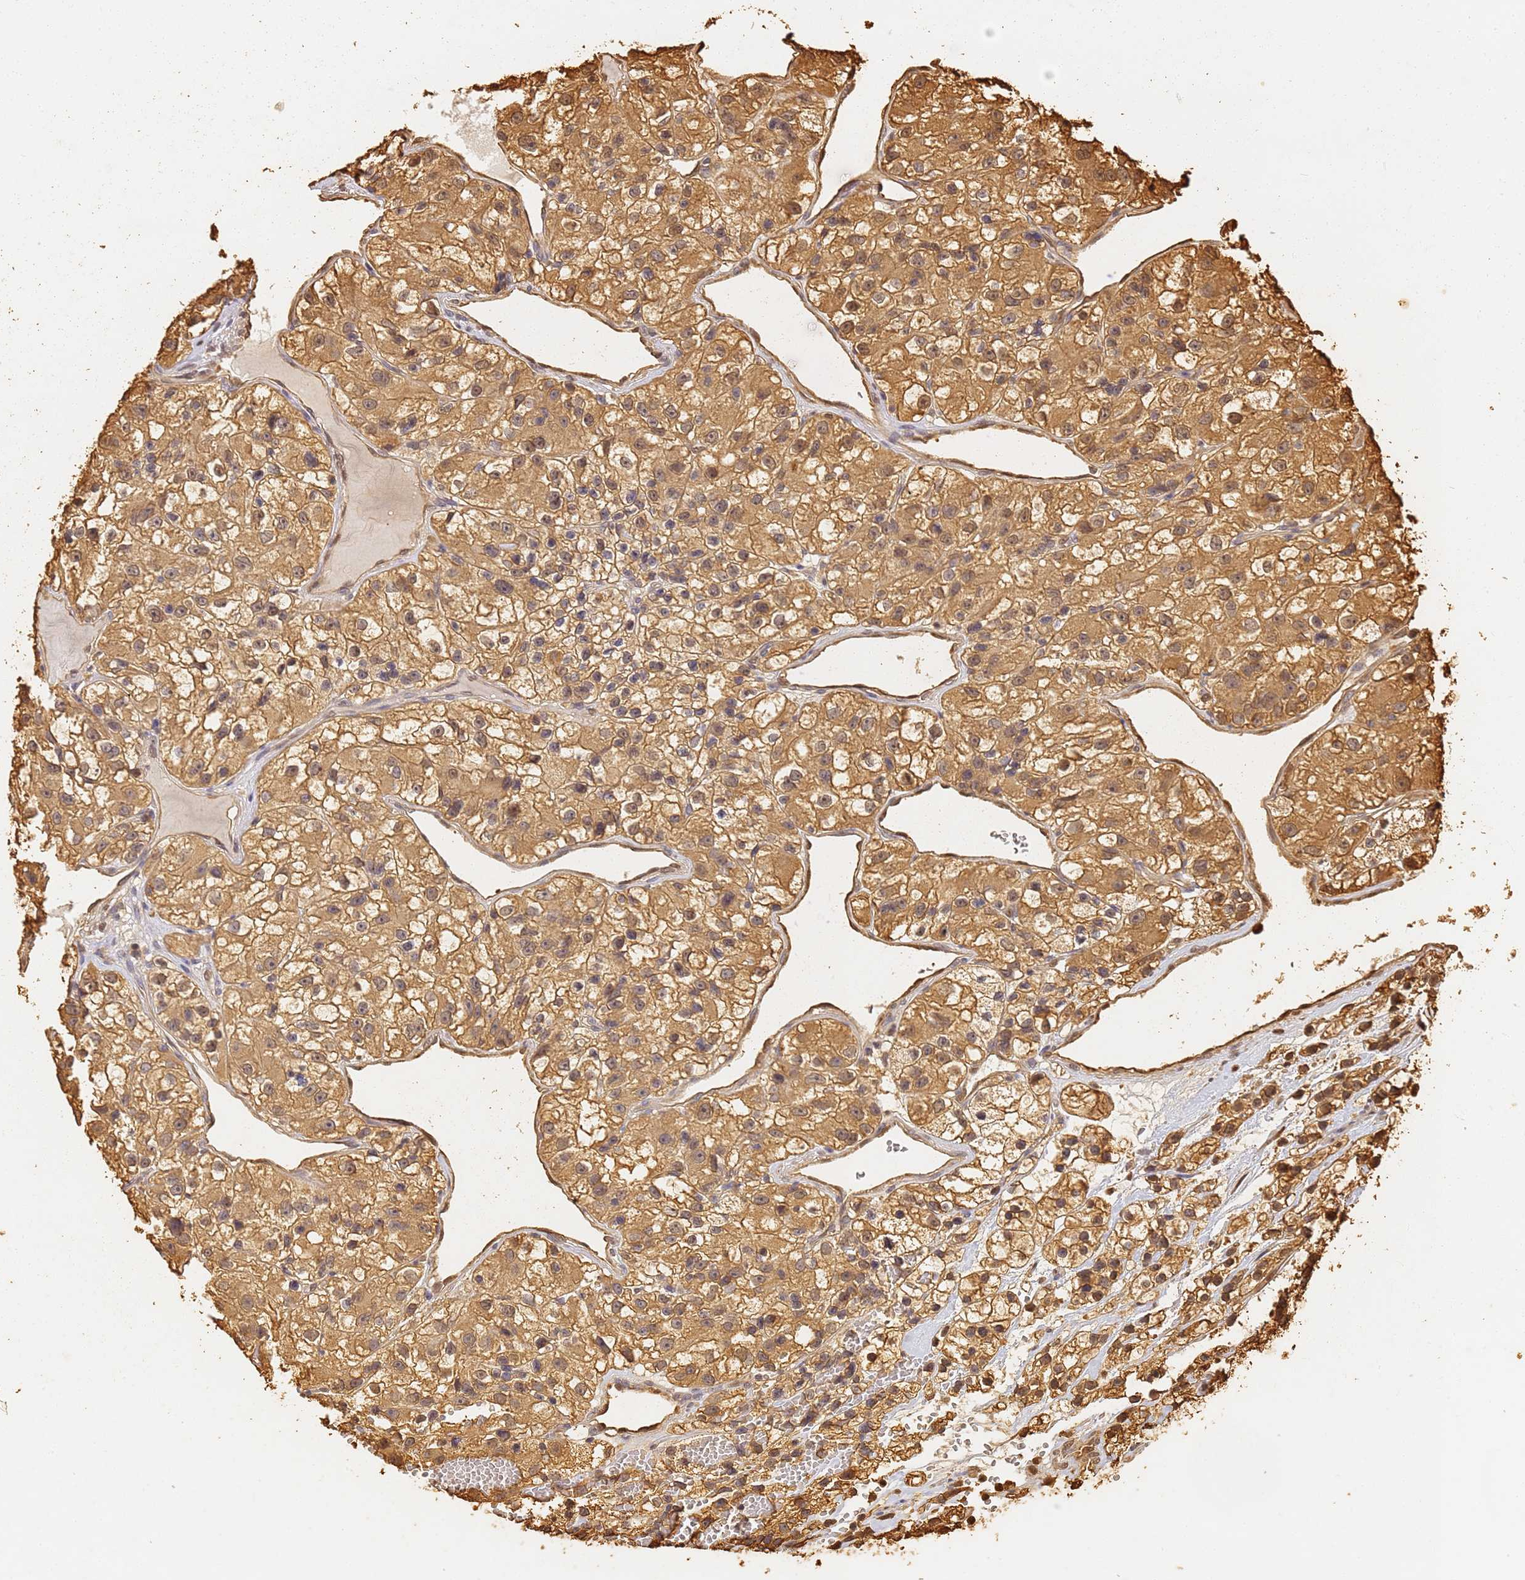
{"staining": {"intensity": "moderate", "quantity": ">75%", "location": "cytoplasmic/membranous,nuclear"}, "tissue": "renal cancer", "cell_type": "Tumor cells", "image_type": "cancer", "snomed": [{"axis": "morphology", "description": "Adenocarcinoma, NOS"}, {"axis": "topography", "description": "Kidney"}], "caption": "This photomicrograph shows immunohistochemistry staining of human renal cancer, with medium moderate cytoplasmic/membranous and nuclear staining in about >75% of tumor cells.", "gene": "JAK2", "patient": {"sex": "female", "age": 57}}